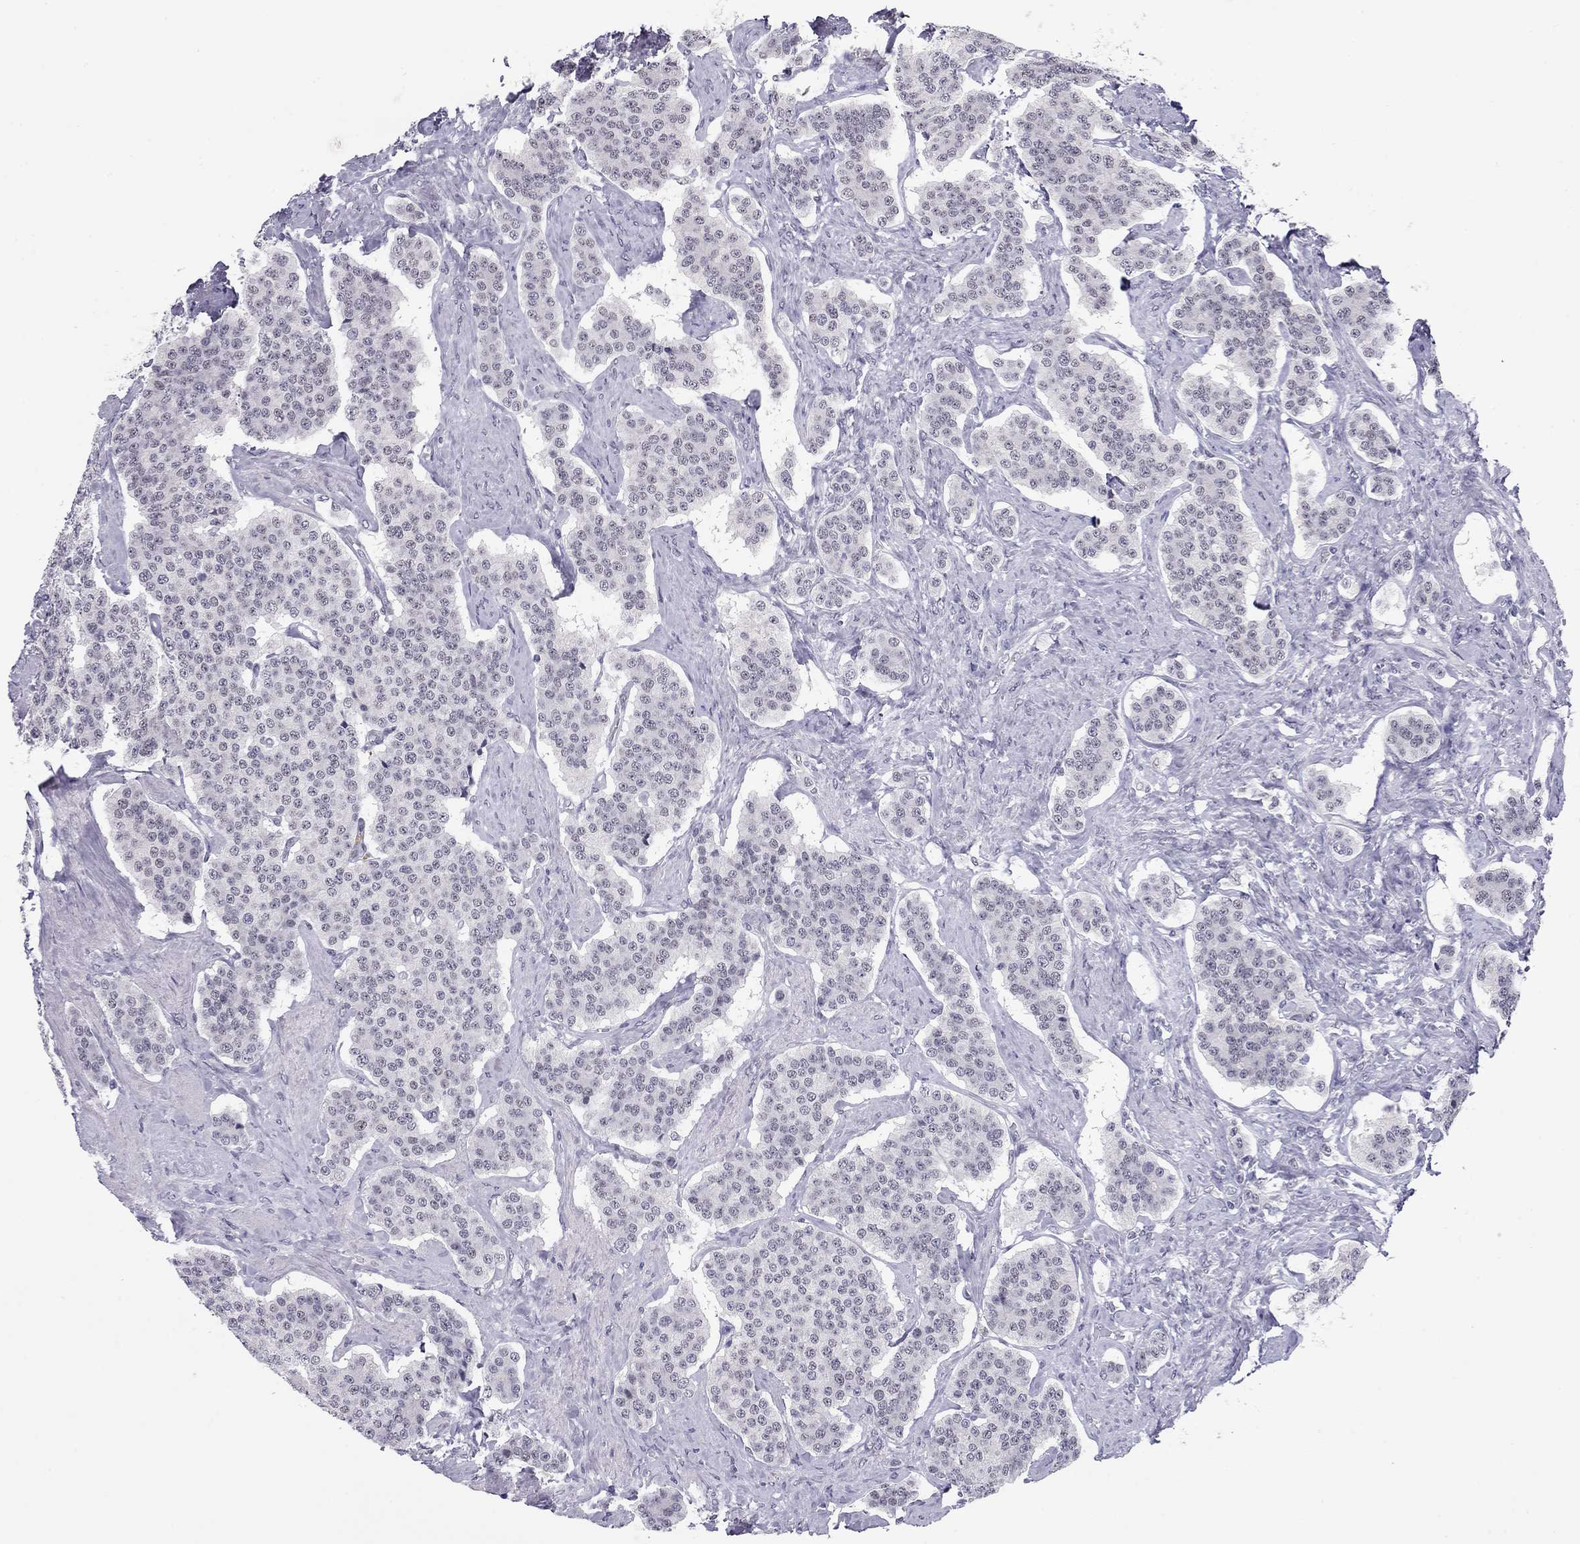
{"staining": {"intensity": "negative", "quantity": "none", "location": "none"}, "tissue": "carcinoid", "cell_type": "Tumor cells", "image_type": "cancer", "snomed": [{"axis": "morphology", "description": "Carcinoid, malignant, NOS"}, {"axis": "topography", "description": "Small intestine"}], "caption": "Human carcinoid (malignant) stained for a protein using IHC exhibits no expression in tumor cells.", "gene": "DOT1L", "patient": {"sex": "female", "age": 58}}